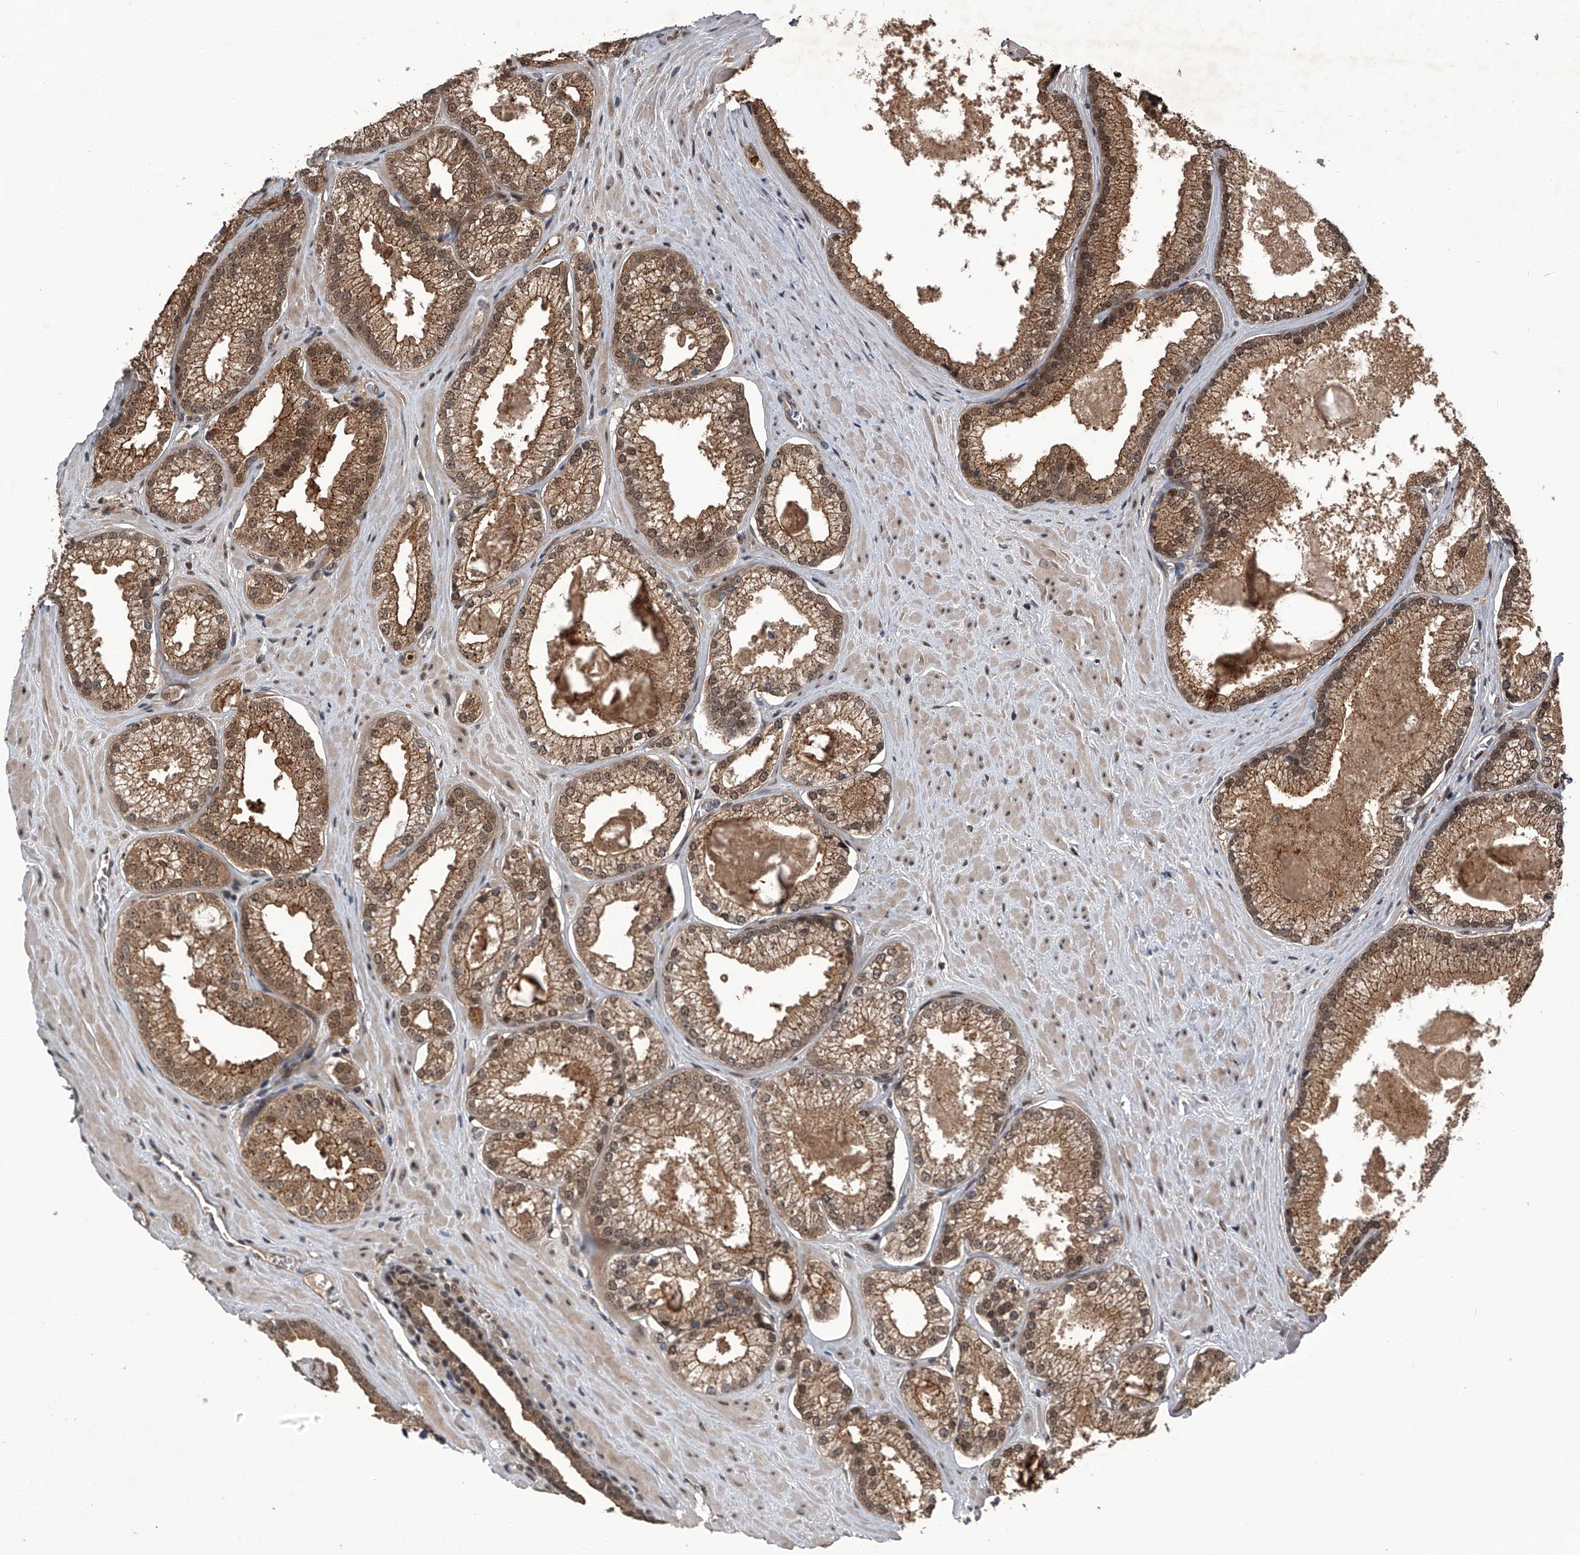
{"staining": {"intensity": "moderate", "quantity": ">75%", "location": "cytoplasmic/membranous,nuclear"}, "tissue": "prostate cancer", "cell_type": "Tumor cells", "image_type": "cancer", "snomed": [{"axis": "morphology", "description": "Adenocarcinoma, Low grade"}, {"axis": "topography", "description": "Prostate"}], "caption": "Human prostate cancer (adenocarcinoma (low-grade)) stained with a brown dye reveals moderate cytoplasmic/membranous and nuclear positive expression in approximately >75% of tumor cells.", "gene": "SLC12A8", "patient": {"sex": "male", "age": 62}}